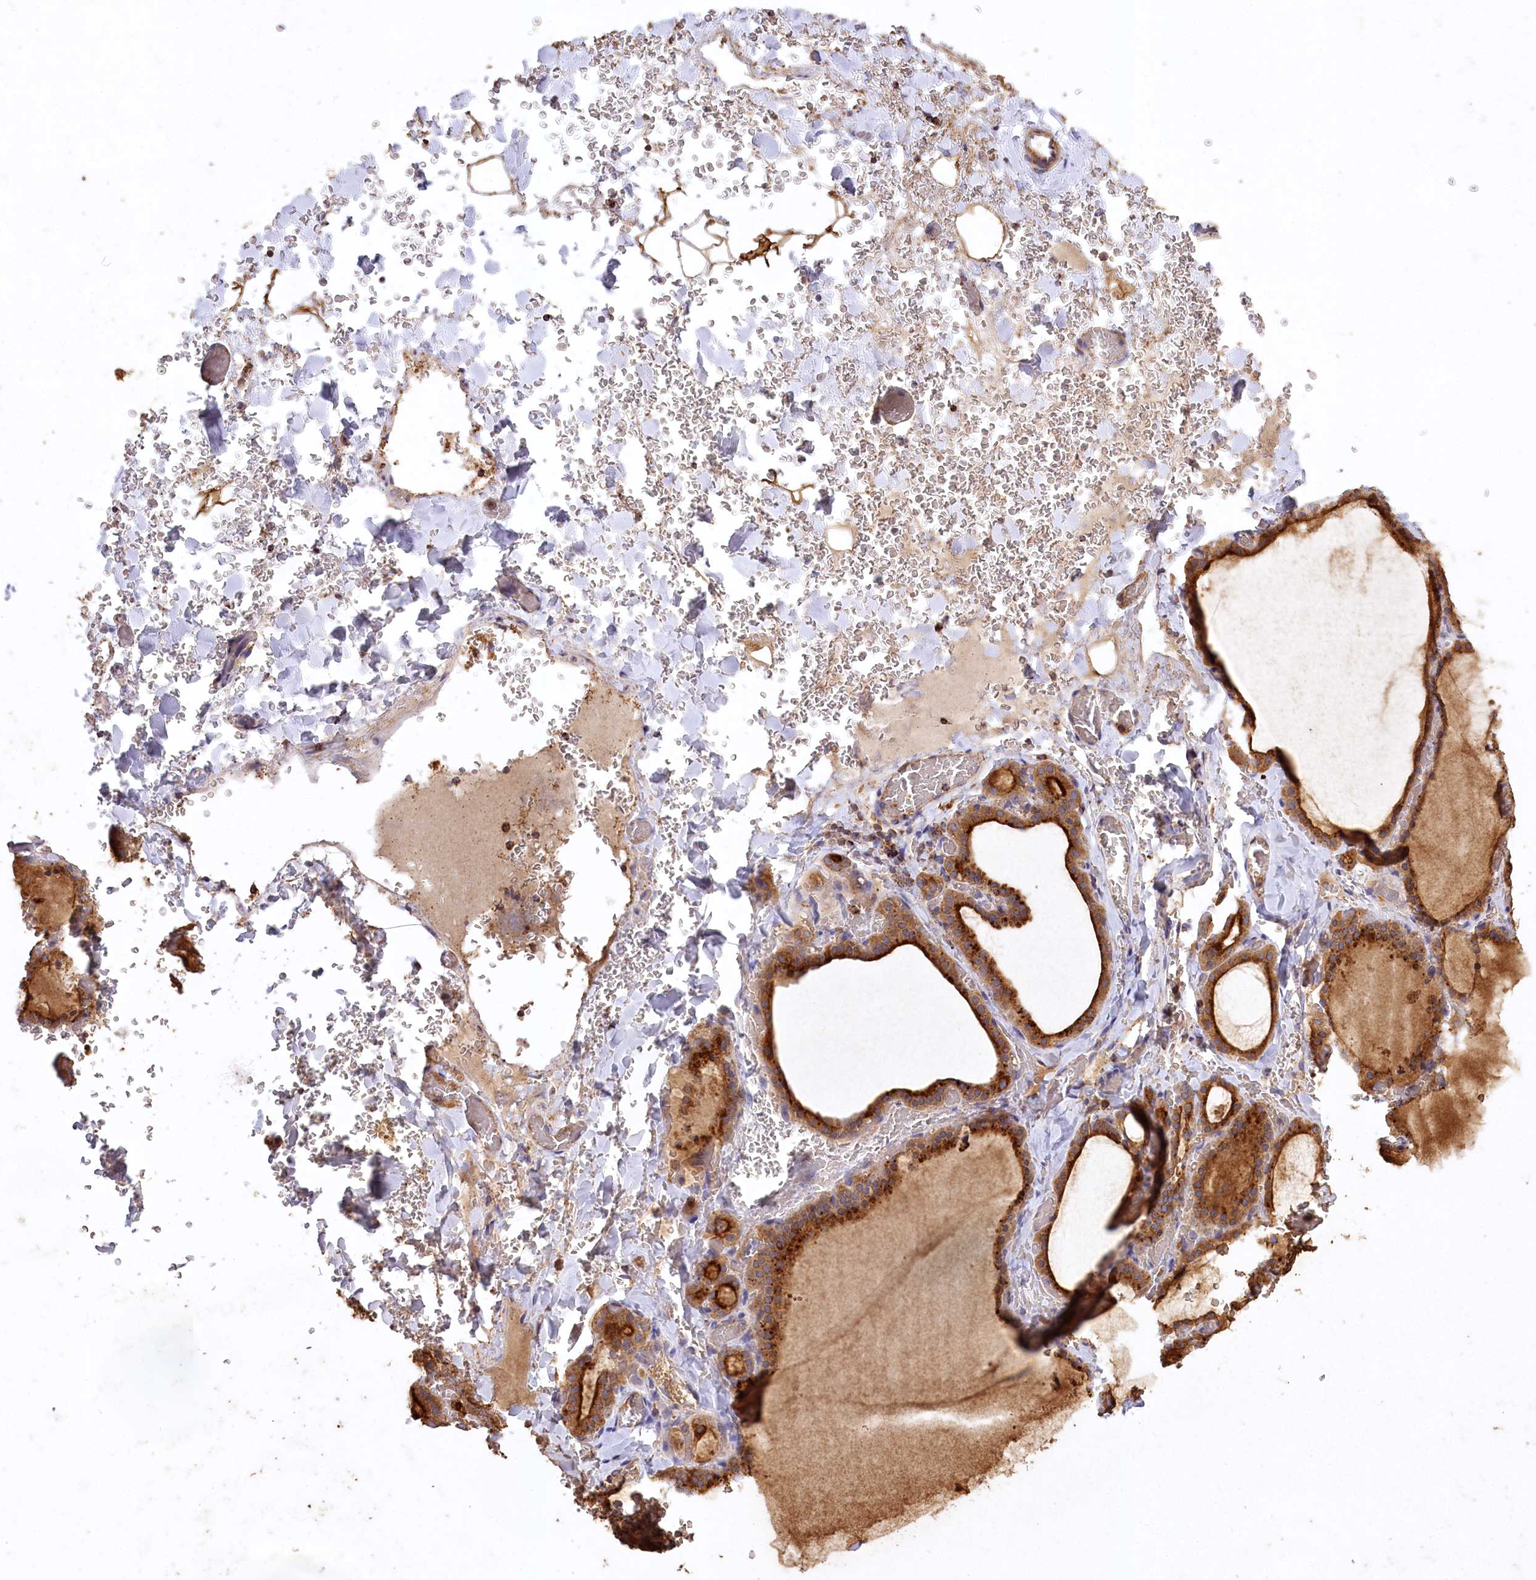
{"staining": {"intensity": "strong", "quantity": ">75%", "location": "cytoplasmic/membranous"}, "tissue": "thyroid gland", "cell_type": "Glandular cells", "image_type": "normal", "snomed": [{"axis": "morphology", "description": "Normal tissue, NOS"}, {"axis": "topography", "description": "Thyroid gland"}], "caption": "Immunohistochemical staining of unremarkable human thyroid gland shows high levels of strong cytoplasmic/membranous staining in about >75% of glandular cells. (IHC, brightfield microscopy, high magnification).", "gene": "CARD19", "patient": {"sex": "female", "age": 39}}